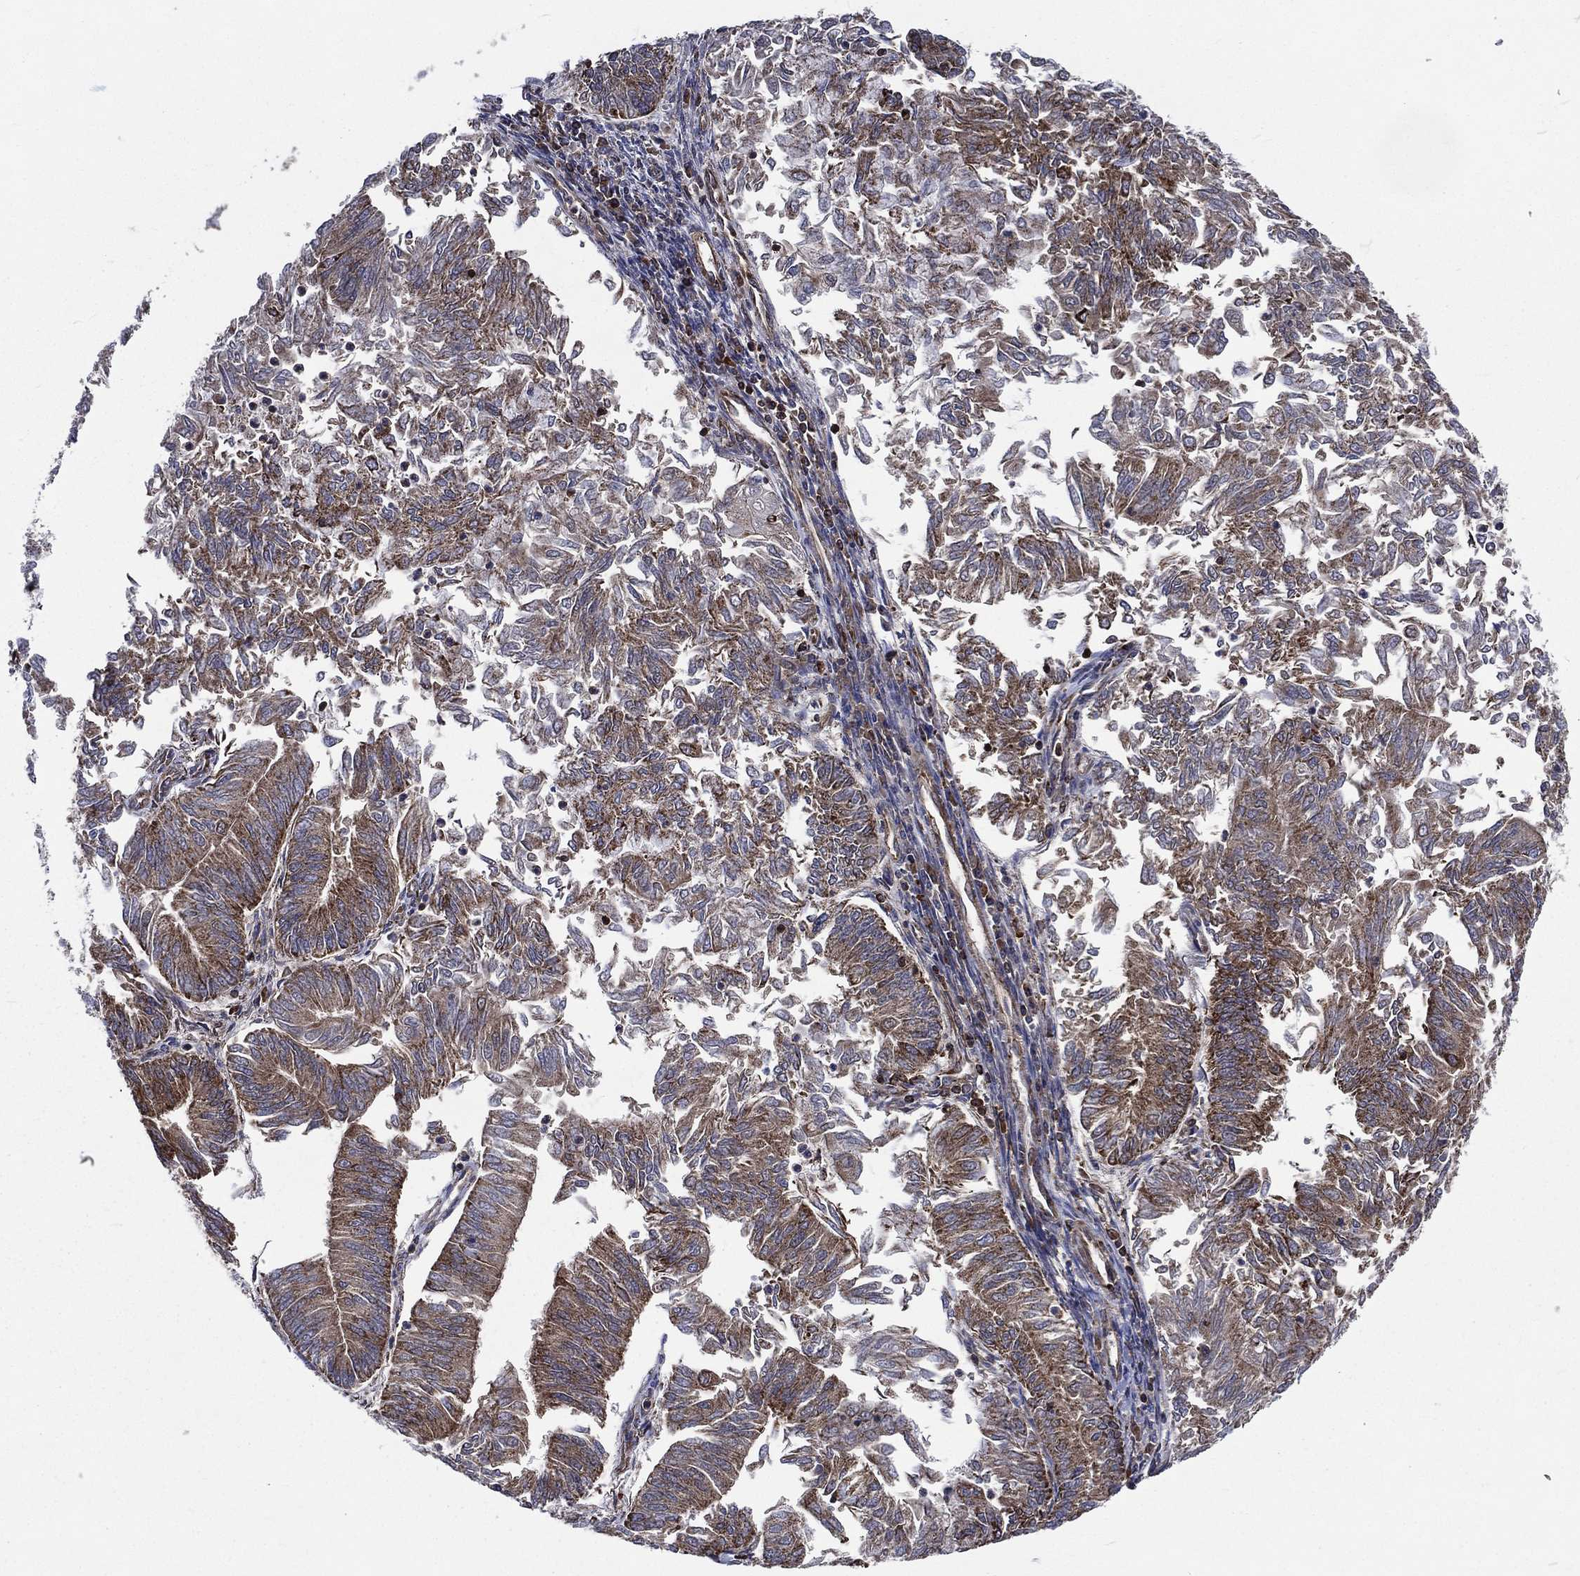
{"staining": {"intensity": "strong", "quantity": ">75%", "location": "cytoplasmic/membranous"}, "tissue": "endometrial cancer", "cell_type": "Tumor cells", "image_type": "cancer", "snomed": [{"axis": "morphology", "description": "Adenocarcinoma, NOS"}, {"axis": "topography", "description": "Endometrium"}], "caption": "Approximately >75% of tumor cells in endometrial cancer (adenocarcinoma) show strong cytoplasmic/membranous protein staining as visualized by brown immunohistochemical staining.", "gene": "ANKRD37", "patient": {"sex": "female", "age": 59}}